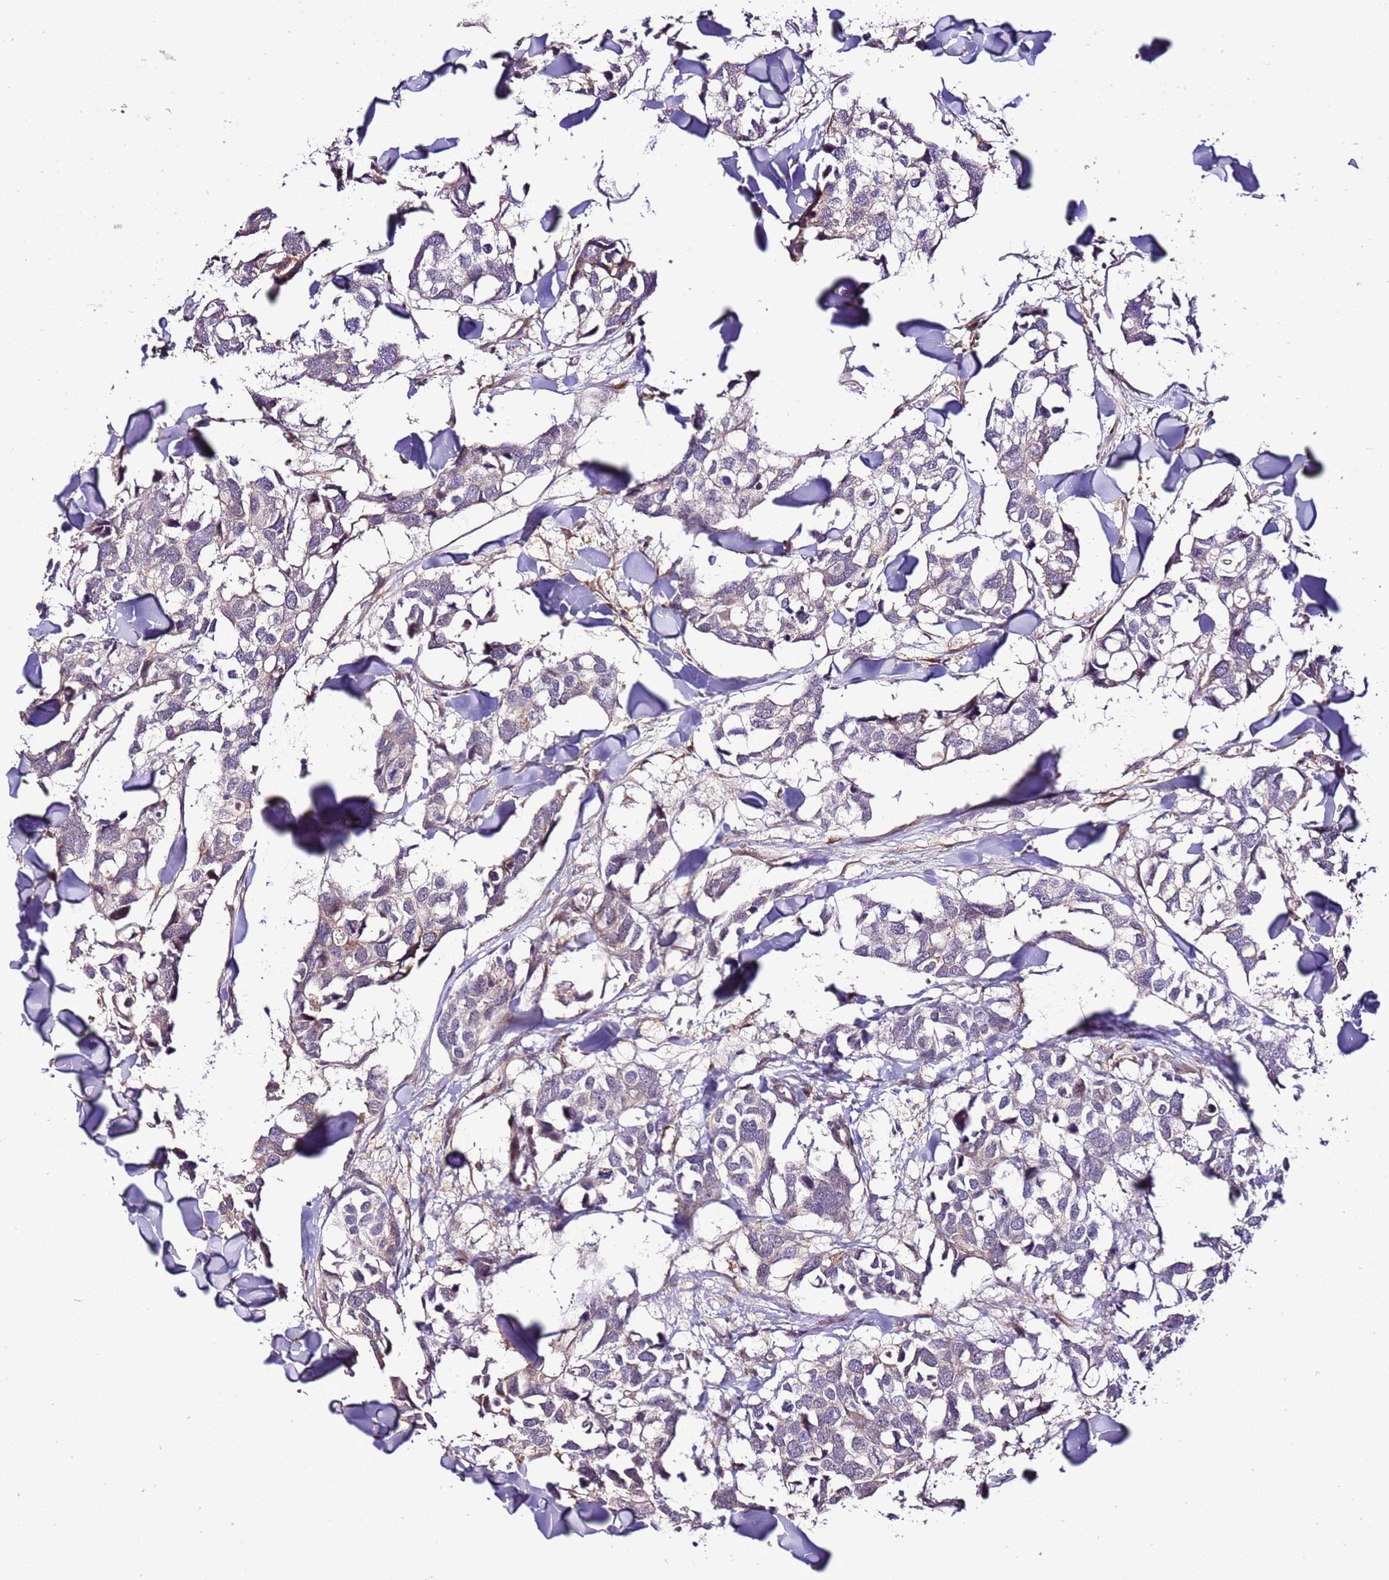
{"staining": {"intensity": "negative", "quantity": "none", "location": "none"}, "tissue": "breast cancer", "cell_type": "Tumor cells", "image_type": "cancer", "snomed": [{"axis": "morphology", "description": "Duct carcinoma"}, {"axis": "topography", "description": "Breast"}], "caption": "This is an immunohistochemistry photomicrograph of human invasive ductal carcinoma (breast). There is no staining in tumor cells.", "gene": "SCARA3", "patient": {"sex": "female", "age": 83}}